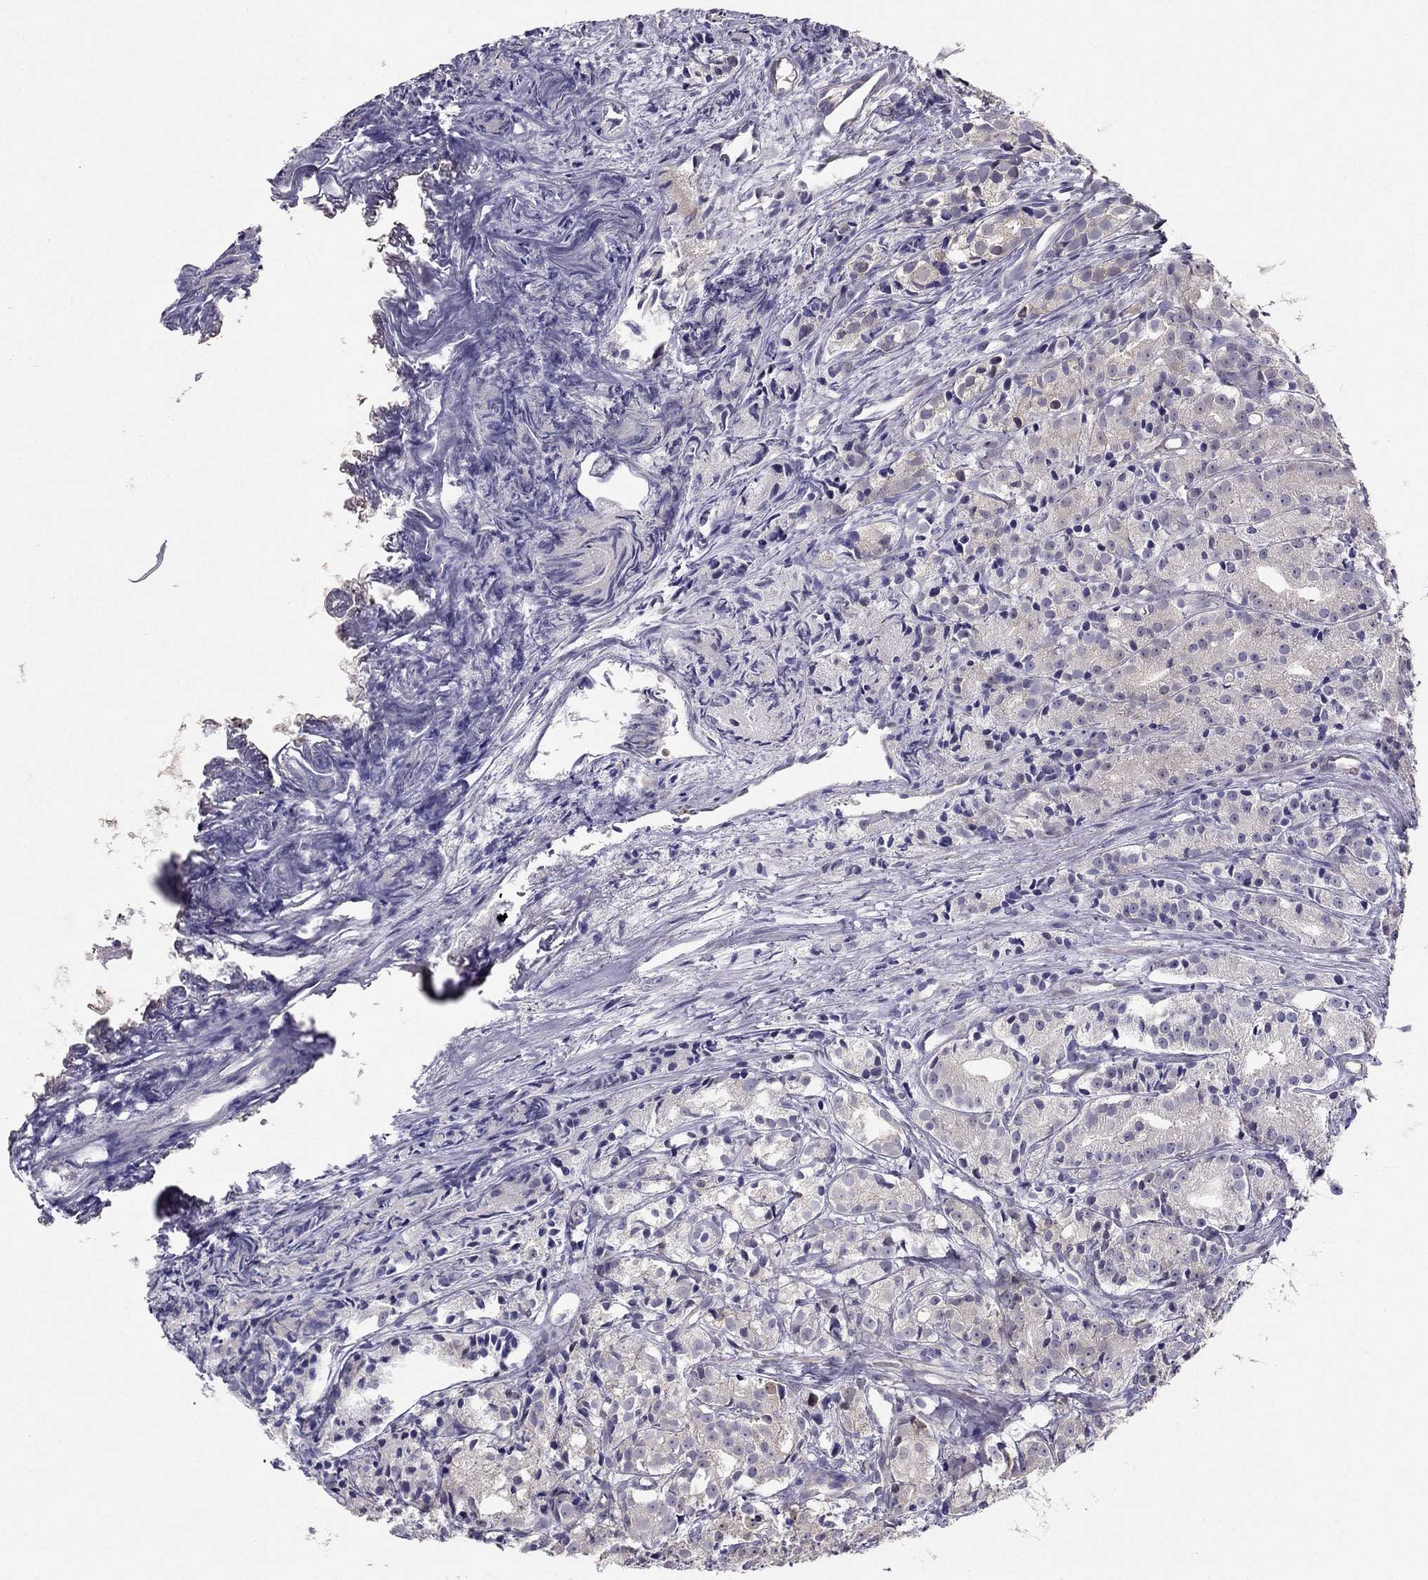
{"staining": {"intensity": "moderate", "quantity": "<25%", "location": "nuclear"}, "tissue": "prostate cancer", "cell_type": "Tumor cells", "image_type": "cancer", "snomed": [{"axis": "morphology", "description": "Adenocarcinoma, Medium grade"}, {"axis": "topography", "description": "Prostate"}], "caption": "Tumor cells demonstrate moderate nuclear positivity in approximately <25% of cells in adenocarcinoma (medium-grade) (prostate).", "gene": "RSPH14", "patient": {"sex": "male", "age": 74}}